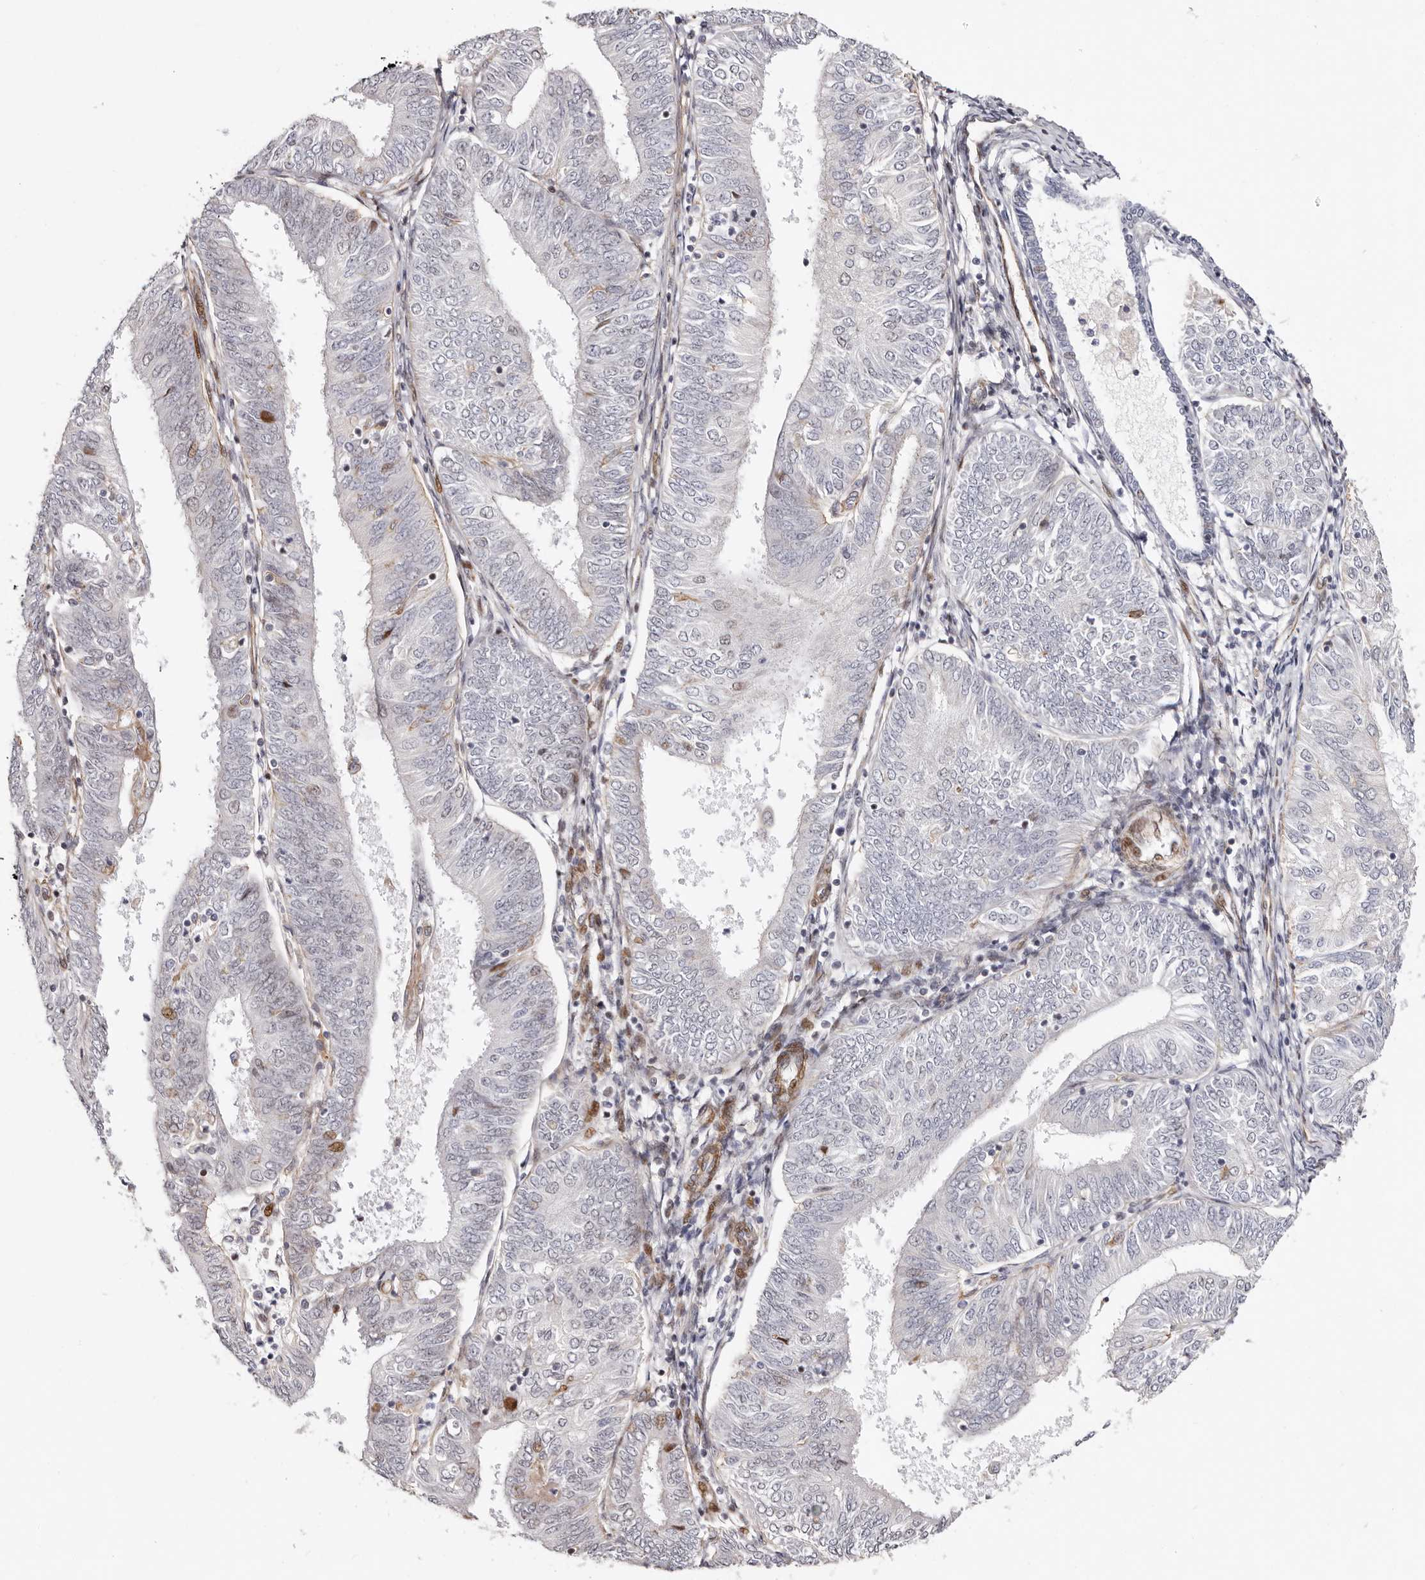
{"staining": {"intensity": "moderate", "quantity": "<25%", "location": "cytoplasmic/membranous,nuclear"}, "tissue": "endometrial cancer", "cell_type": "Tumor cells", "image_type": "cancer", "snomed": [{"axis": "morphology", "description": "Adenocarcinoma, NOS"}, {"axis": "topography", "description": "Endometrium"}], "caption": "Protein staining of endometrial cancer (adenocarcinoma) tissue reveals moderate cytoplasmic/membranous and nuclear expression in approximately <25% of tumor cells. (Brightfield microscopy of DAB IHC at high magnification).", "gene": "EPHX3", "patient": {"sex": "female", "age": 58}}